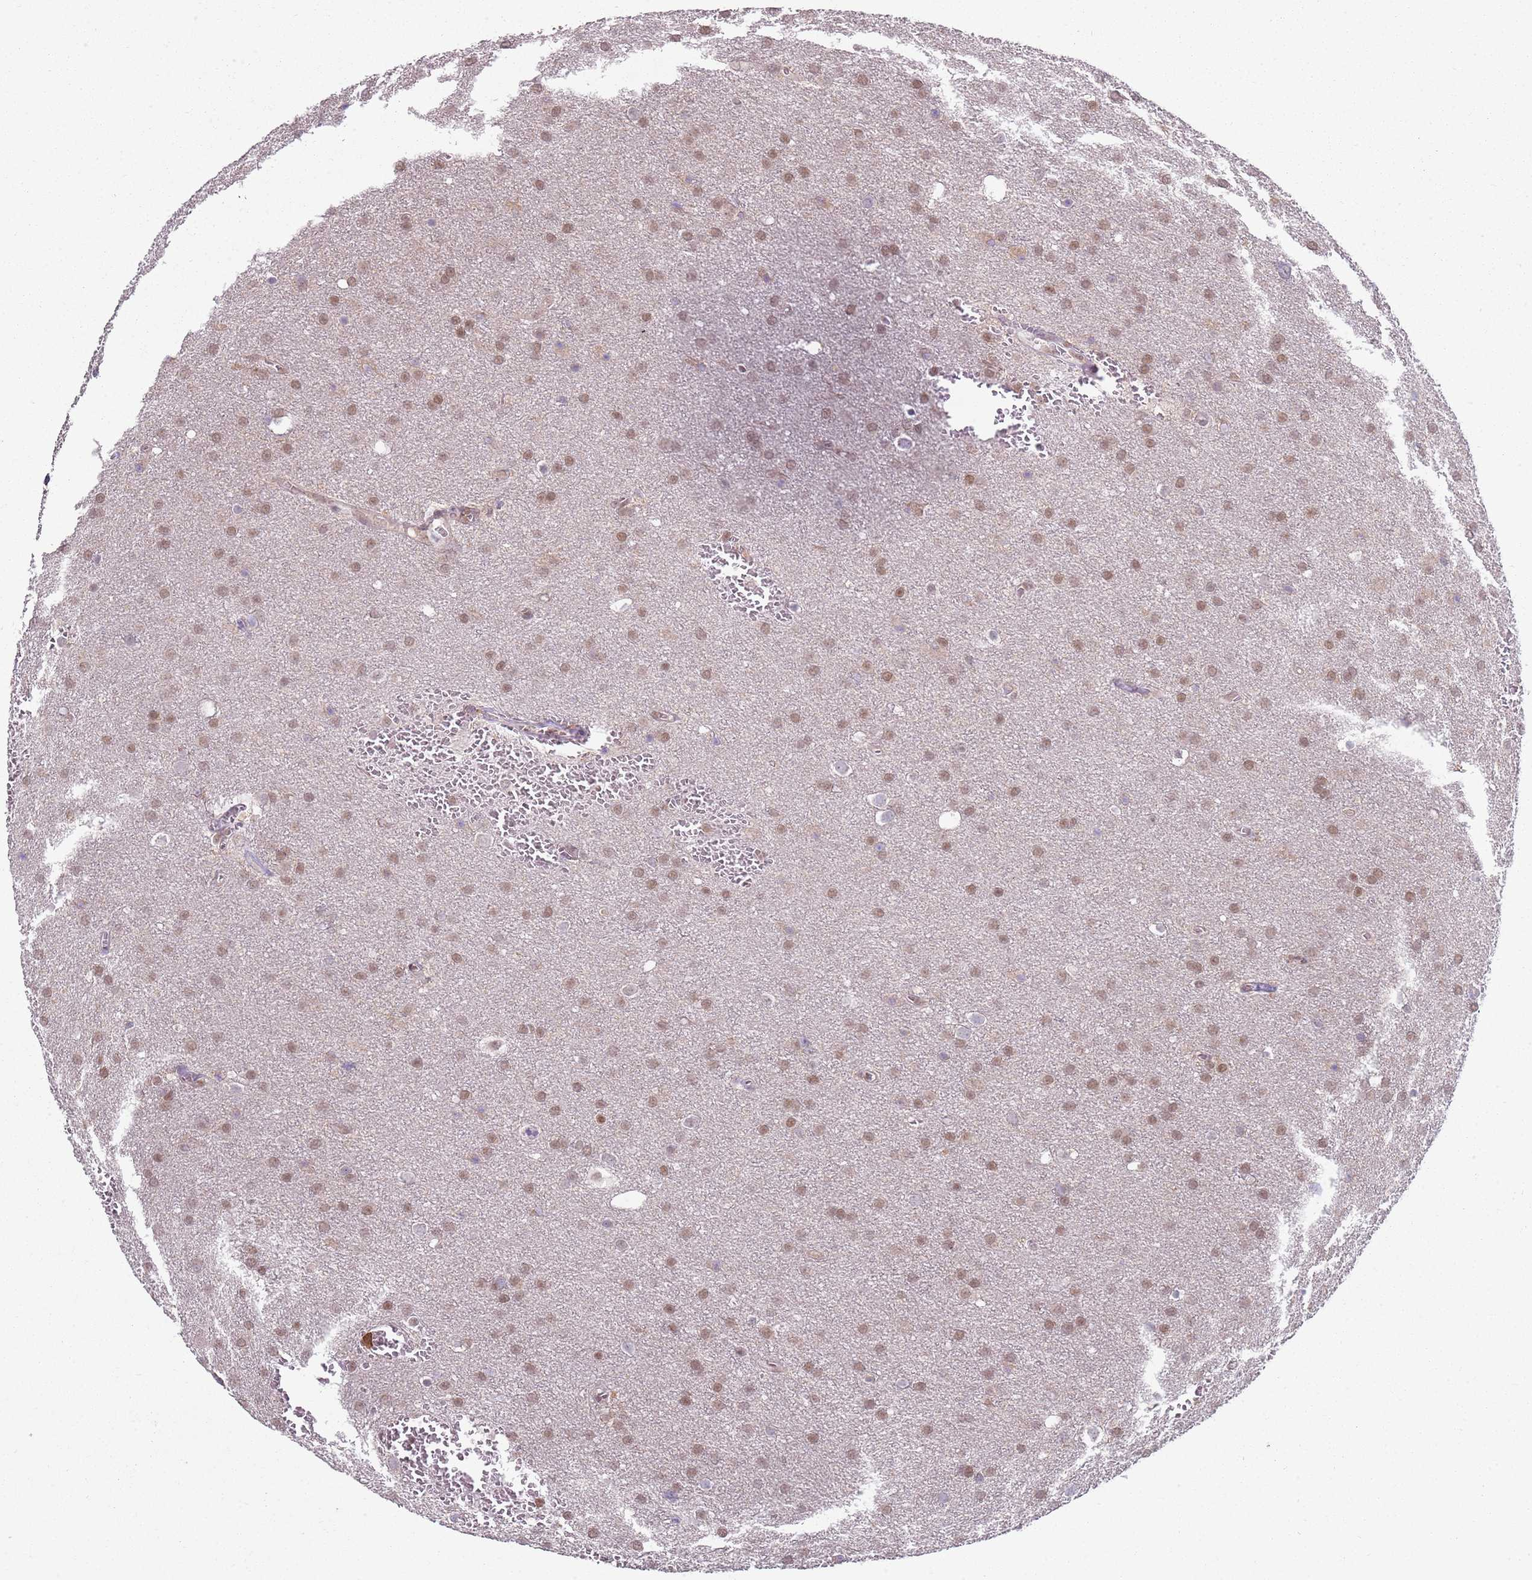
{"staining": {"intensity": "moderate", "quantity": ">75%", "location": "nuclear"}, "tissue": "glioma", "cell_type": "Tumor cells", "image_type": "cancer", "snomed": [{"axis": "morphology", "description": "Glioma, malignant, Low grade"}, {"axis": "topography", "description": "Brain"}], "caption": "Protein expression analysis of glioma displays moderate nuclear staining in approximately >75% of tumor cells.", "gene": "SMARCAL1", "patient": {"sex": "female", "age": 32}}